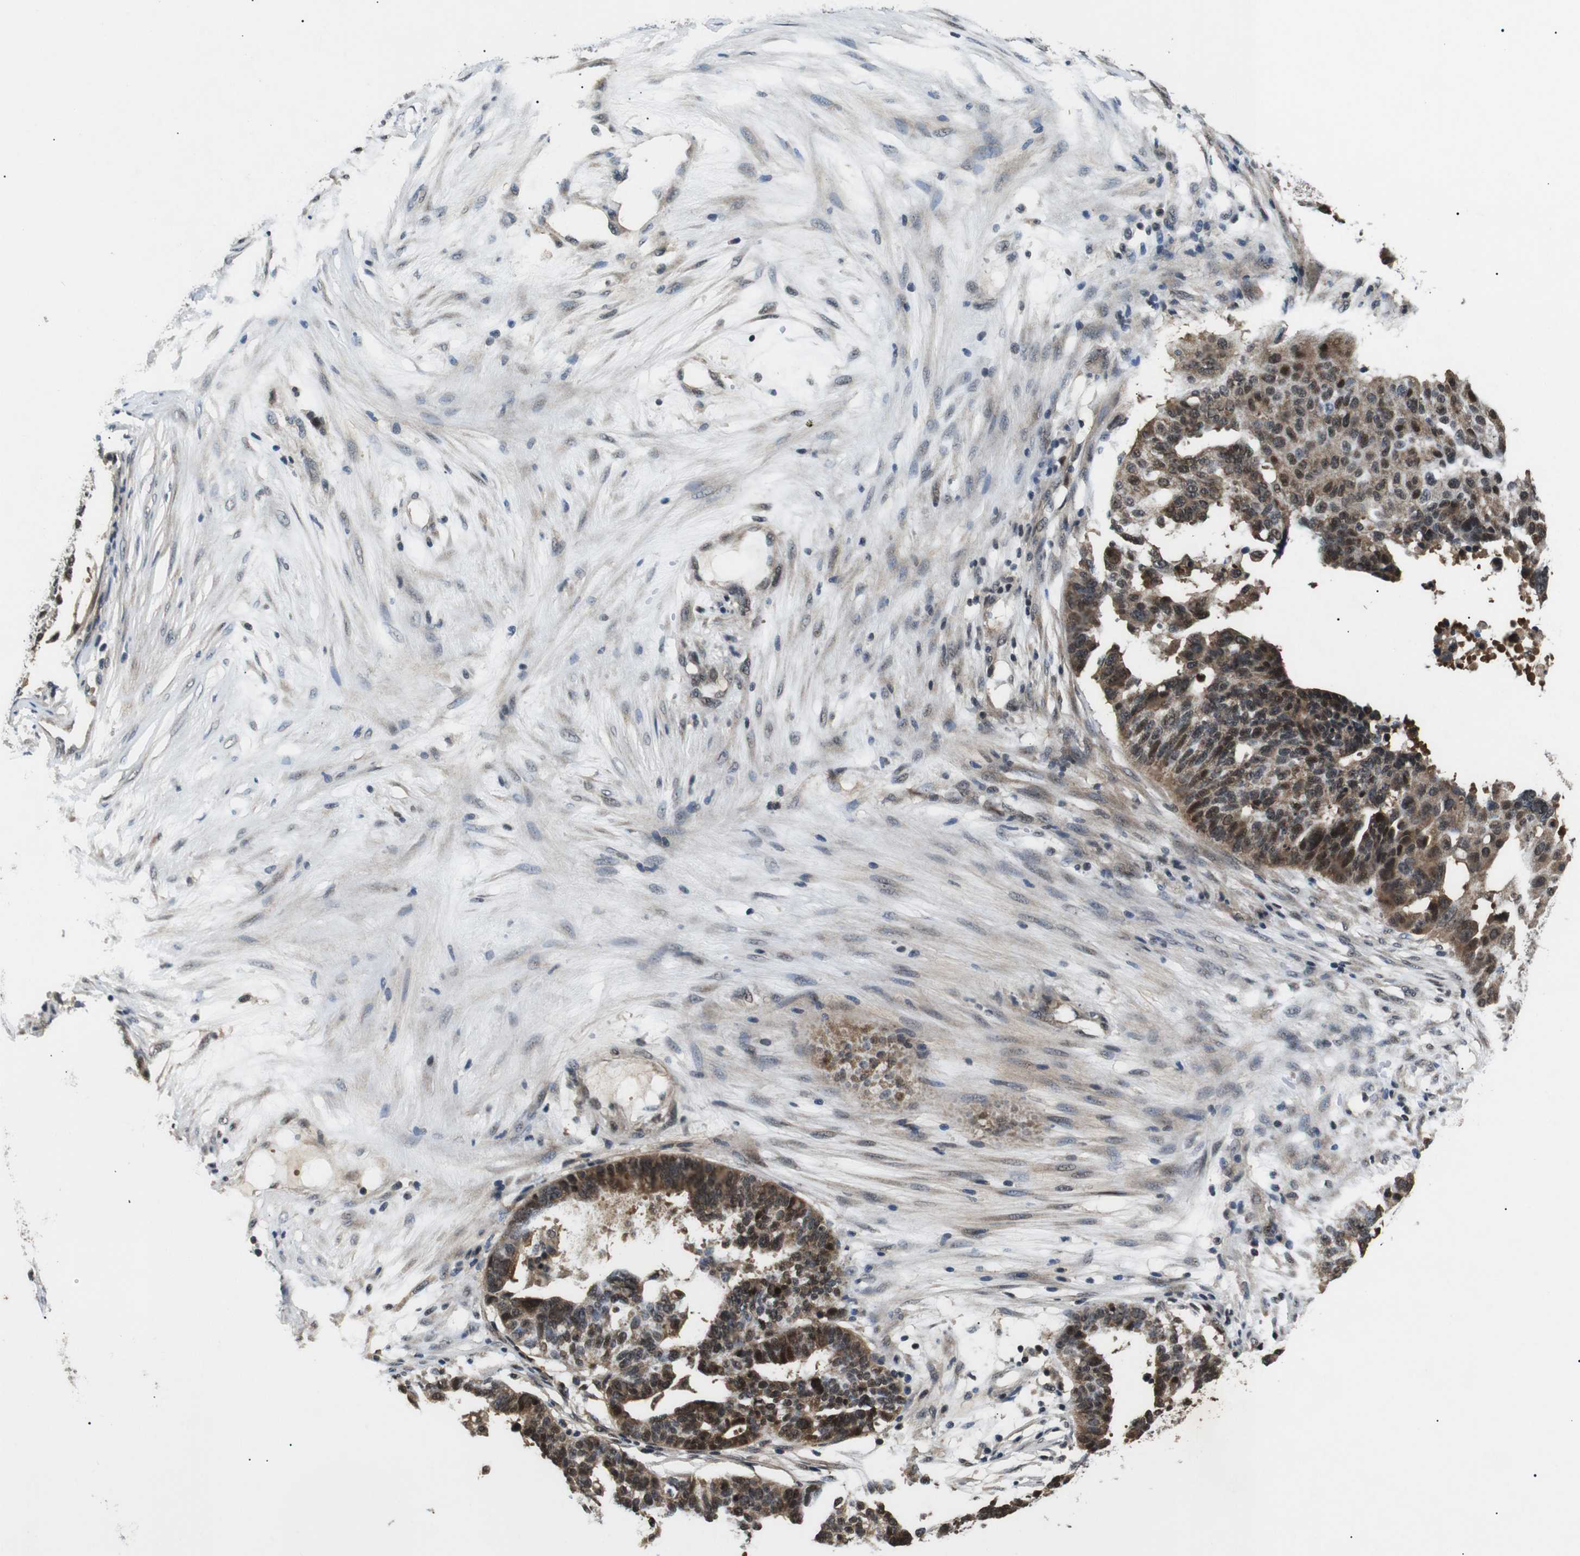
{"staining": {"intensity": "strong", "quantity": "25%-75%", "location": "cytoplasmic/membranous,nuclear"}, "tissue": "ovarian cancer", "cell_type": "Tumor cells", "image_type": "cancer", "snomed": [{"axis": "morphology", "description": "Cystadenocarcinoma, serous, NOS"}, {"axis": "topography", "description": "Ovary"}], "caption": "DAB (3,3'-diaminobenzidine) immunohistochemical staining of ovarian cancer displays strong cytoplasmic/membranous and nuclear protein staining in approximately 25%-75% of tumor cells.", "gene": "SKP1", "patient": {"sex": "female", "age": 59}}